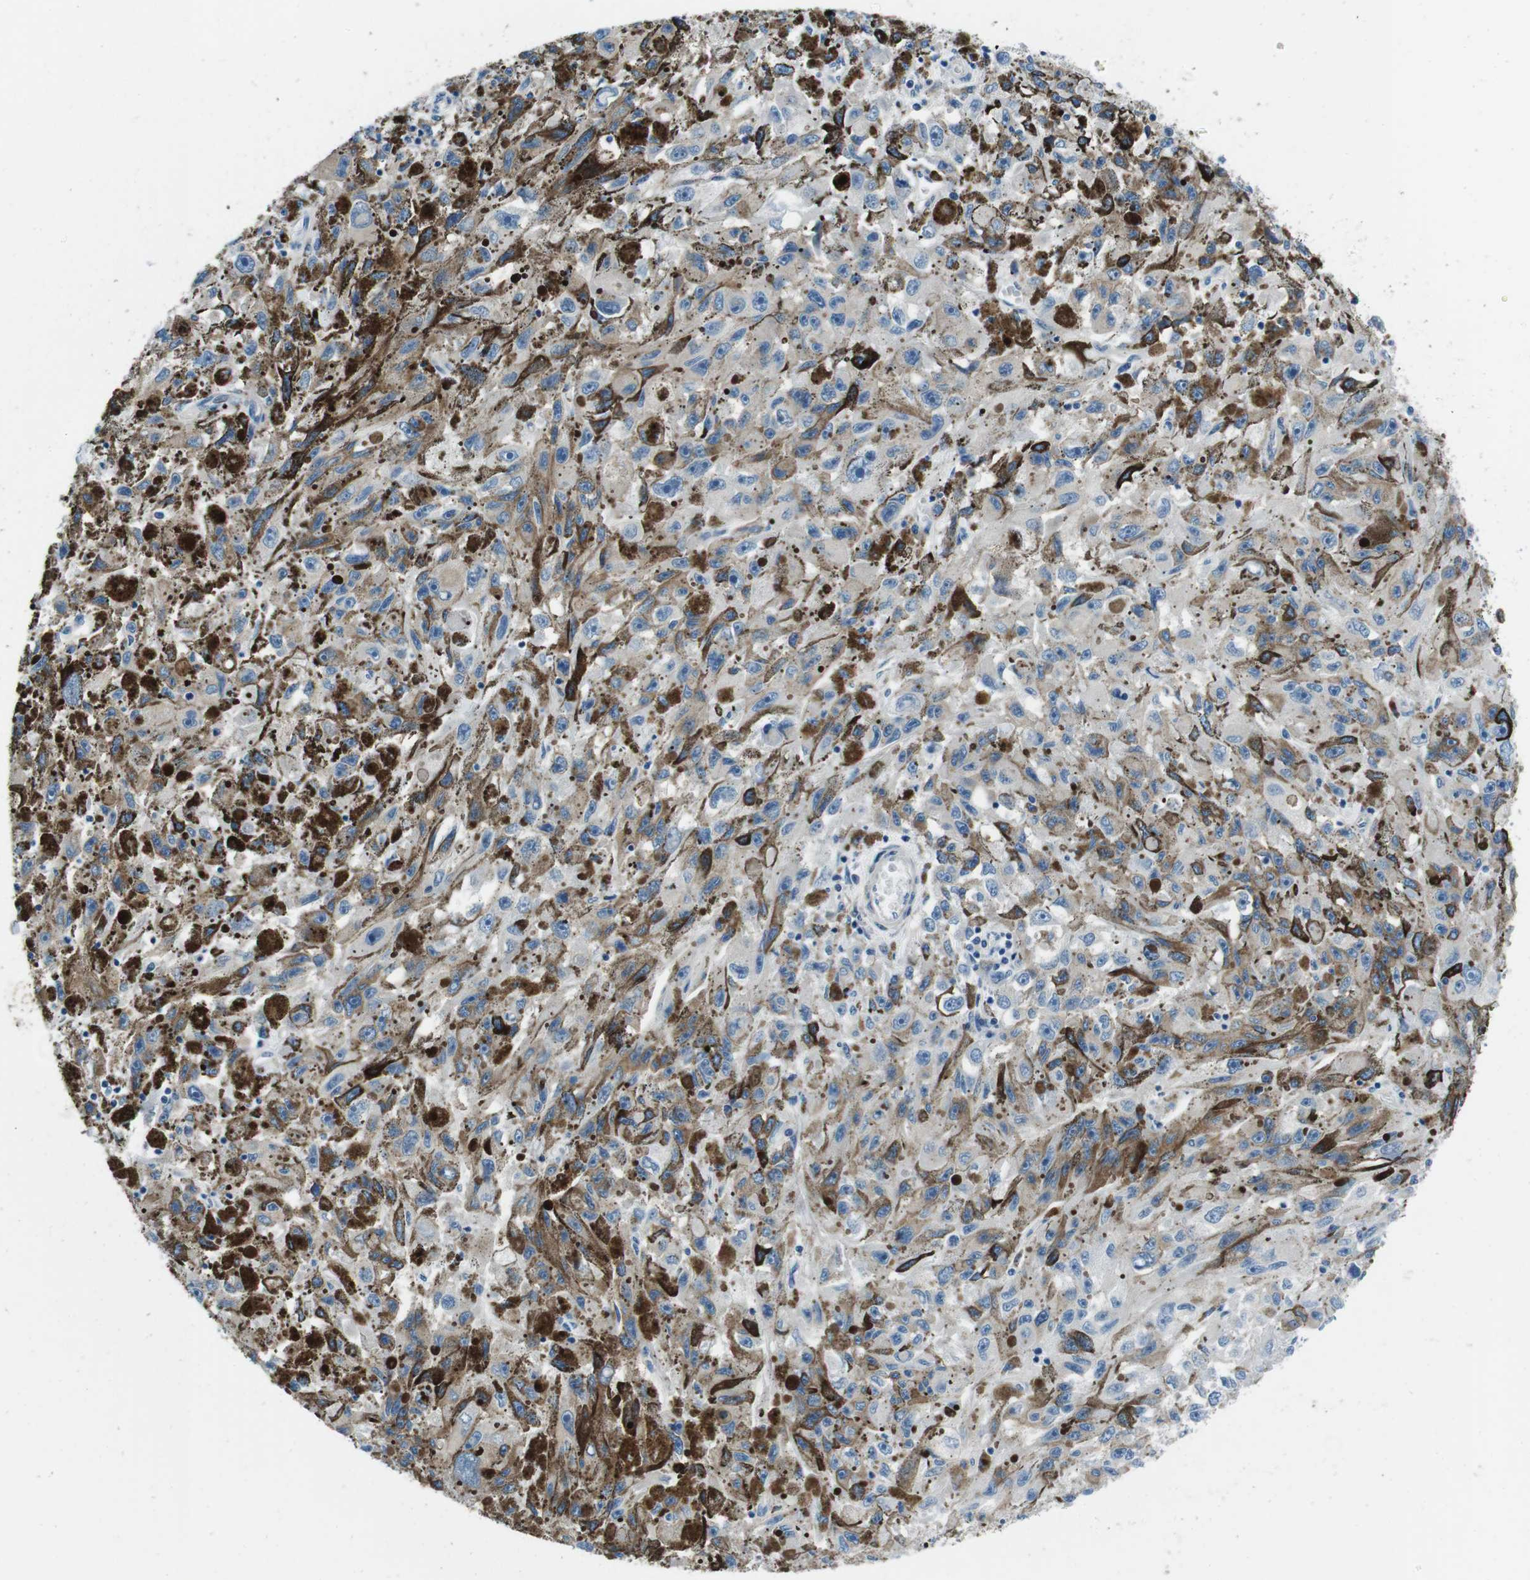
{"staining": {"intensity": "weak", "quantity": "25%-75%", "location": "cytoplasmic/membranous"}, "tissue": "melanoma", "cell_type": "Tumor cells", "image_type": "cancer", "snomed": [{"axis": "morphology", "description": "Malignant melanoma, NOS"}, {"axis": "topography", "description": "Skin"}], "caption": "Immunohistochemistry micrograph of neoplastic tissue: melanoma stained using IHC shows low levels of weak protein expression localized specifically in the cytoplasmic/membranous of tumor cells, appearing as a cytoplasmic/membranous brown color.", "gene": "CASQ1", "patient": {"sex": "female", "age": 104}}